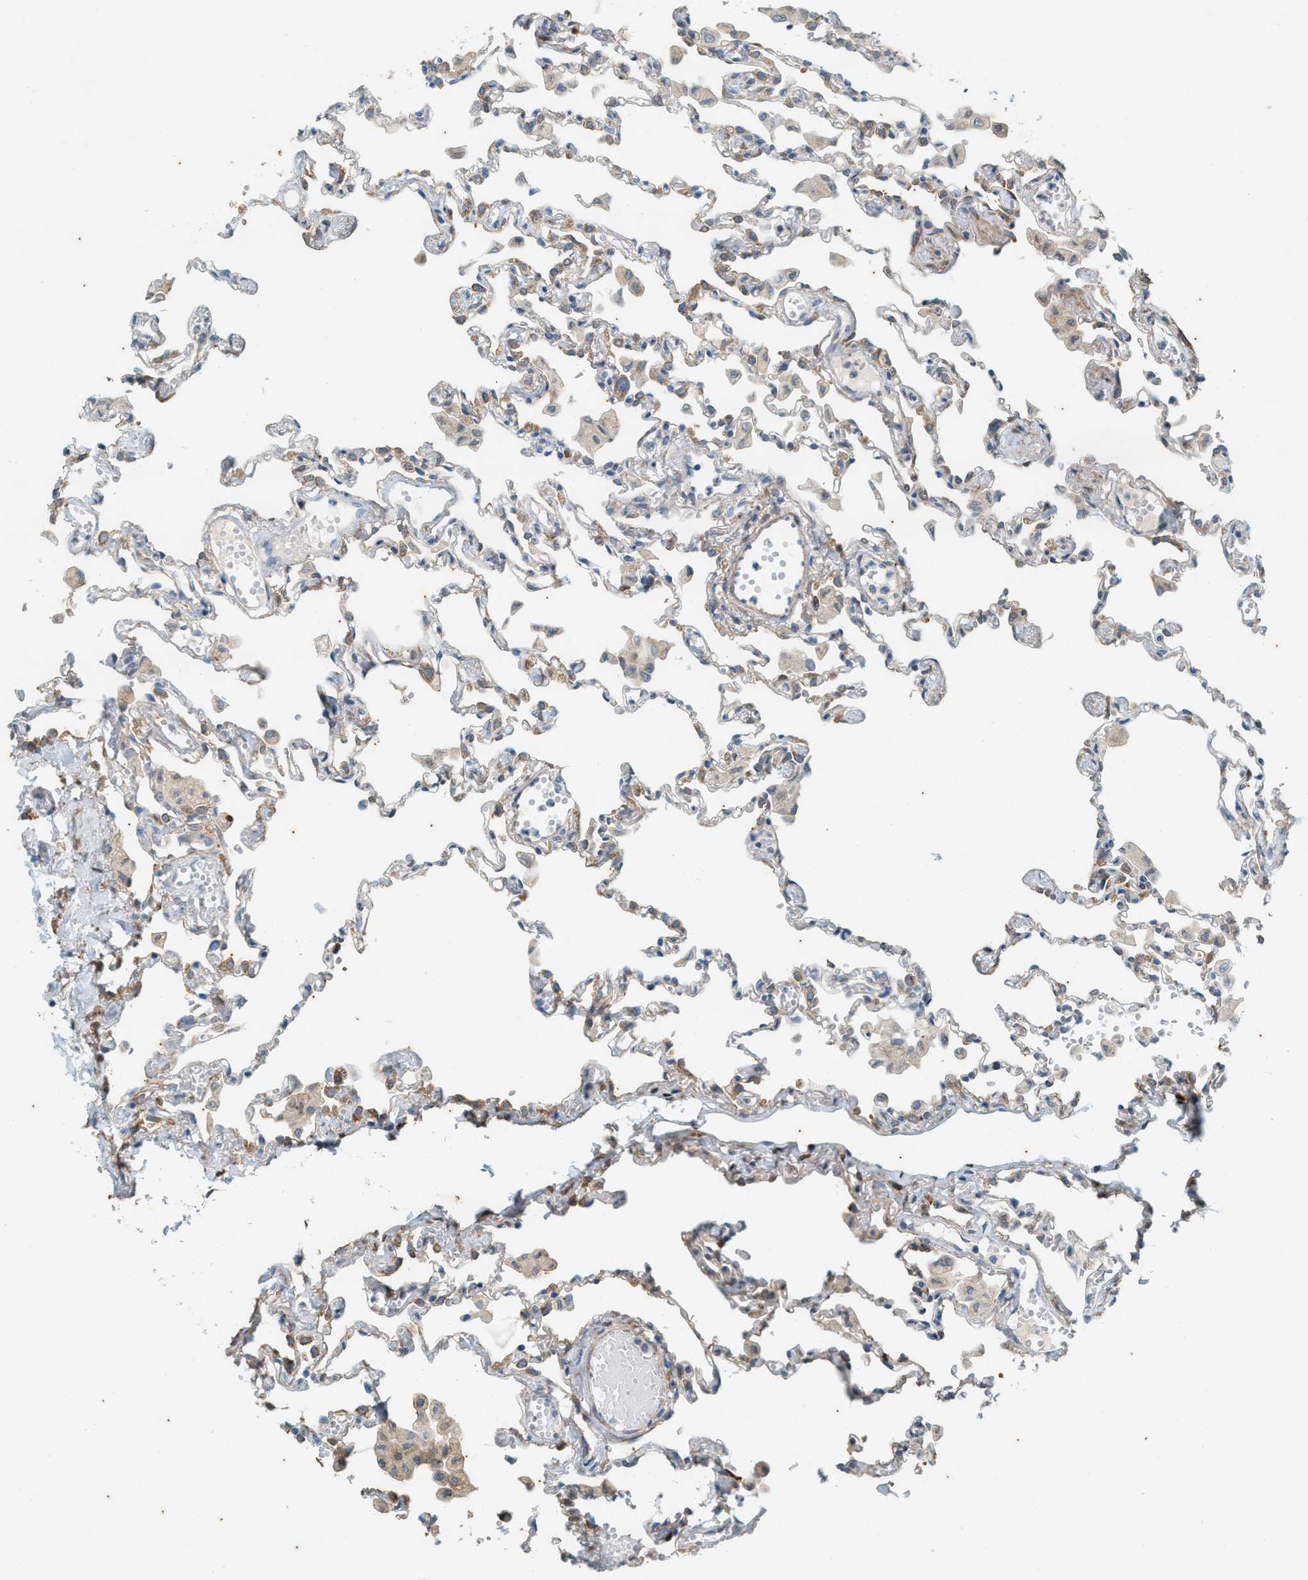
{"staining": {"intensity": "moderate", "quantity": "<25%", "location": "cytoplasmic/membranous"}, "tissue": "lung", "cell_type": "Alveolar cells", "image_type": "normal", "snomed": [{"axis": "morphology", "description": "Normal tissue, NOS"}, {"axis": "topography", "description": "Bronchus"}, {"axis": "topography", "description": "Lung"}], "caption": "Normal lung displays moderate cytoplasmic/membranous expression in about <25% of alveolar cells Ihc stains the protein of interest in brown and the nuclei are stained blue..", "gene": "CHPF2", "patient": {"sex": "female", "age": 49}}